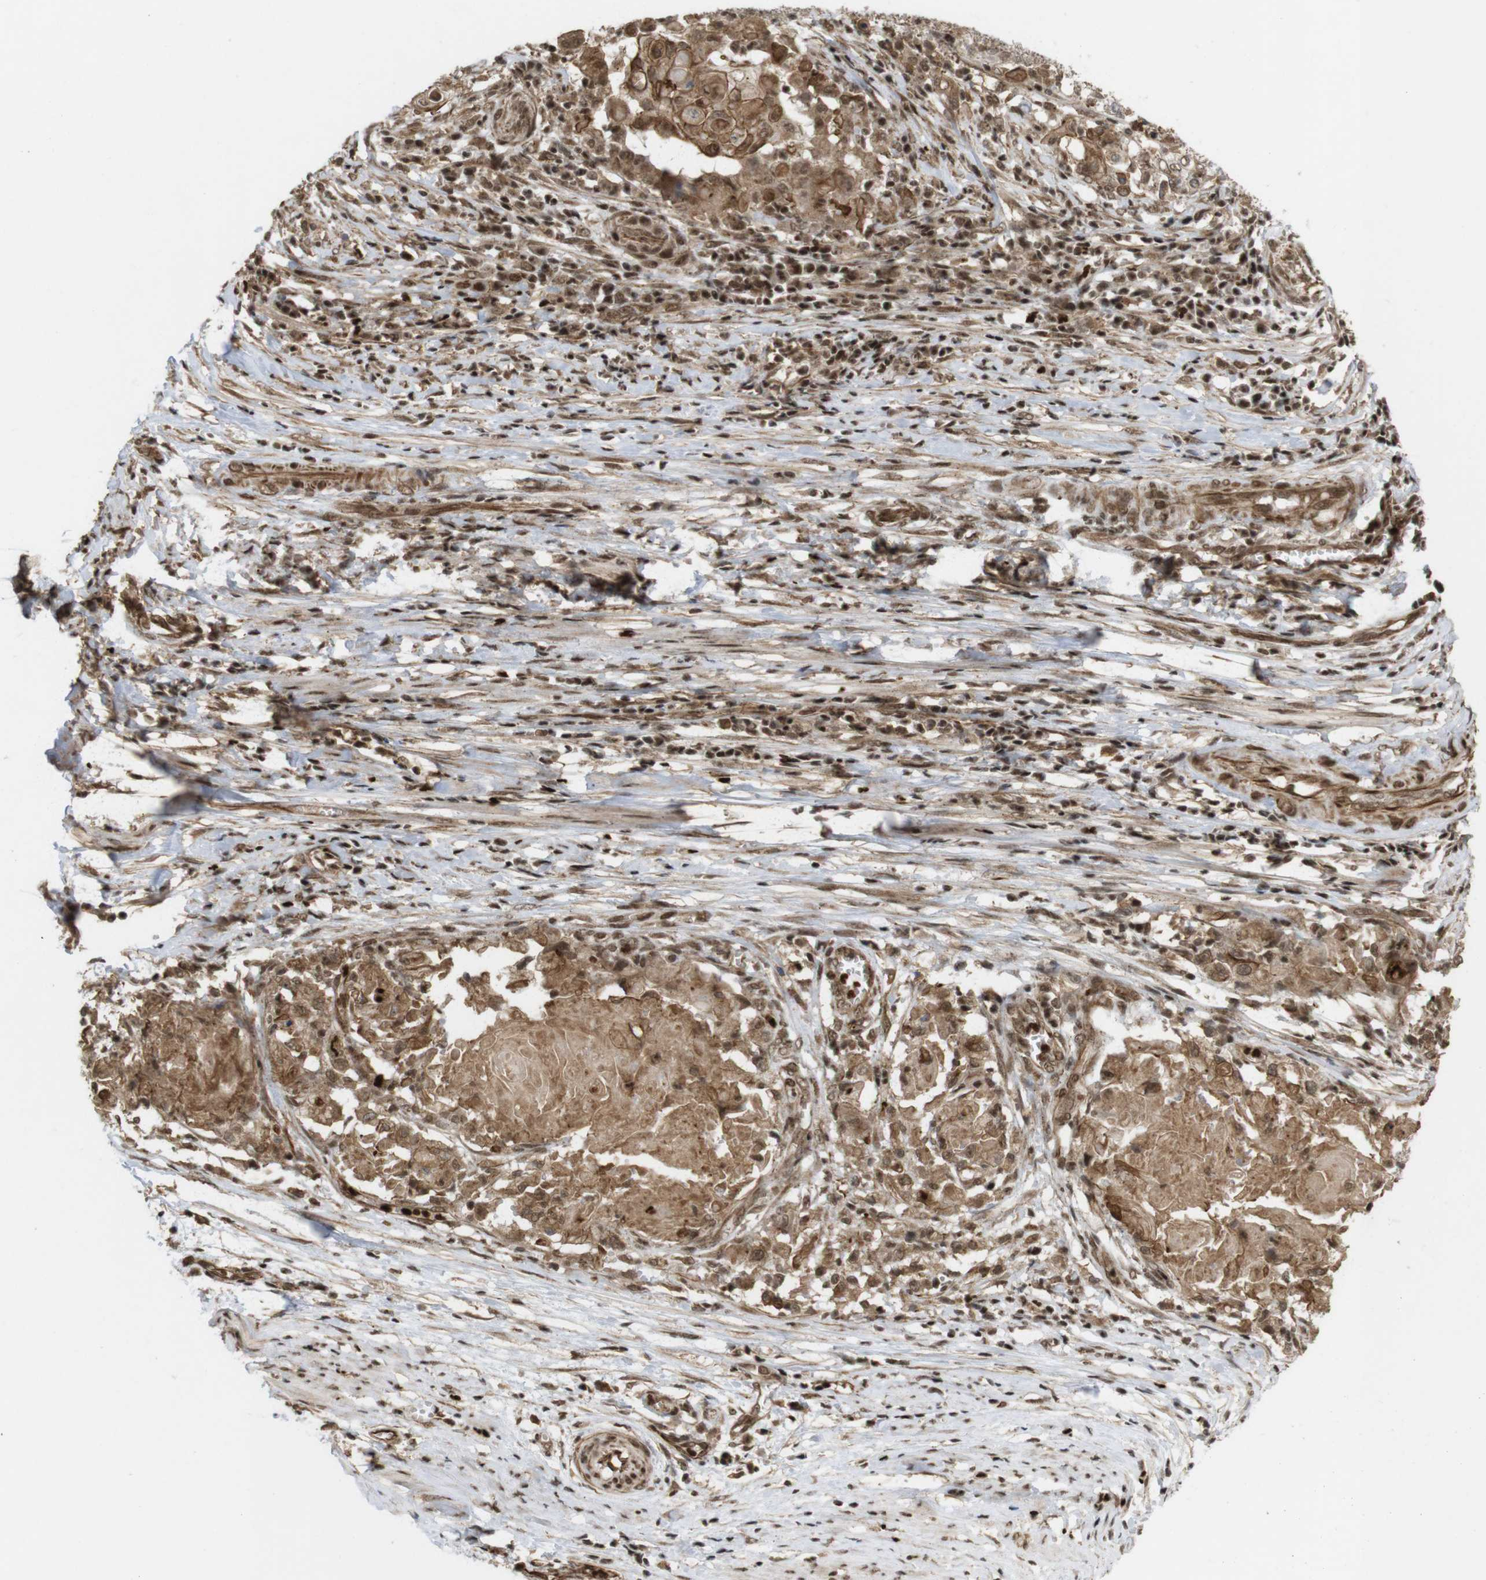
{"staining": {"intensity": "moderate", "quantity": ">75%", "location": "cytoplasmic/membranous,nuclear"}, "tissue": "cervical cancer", "cell_type": "Tumor cells", "image_type": "cancer", "snomed": [{"axis": "morphology", "description": "Squamous cell carcinoma, NOS"}, {"axis": "topography", "description": "Cervix"}], "caption": "Cervical cancer stained with a protein marker reveals moderate staining in tumor cells.", "gene": "SP2", "patient": {"sex": "female", "age": 39}}